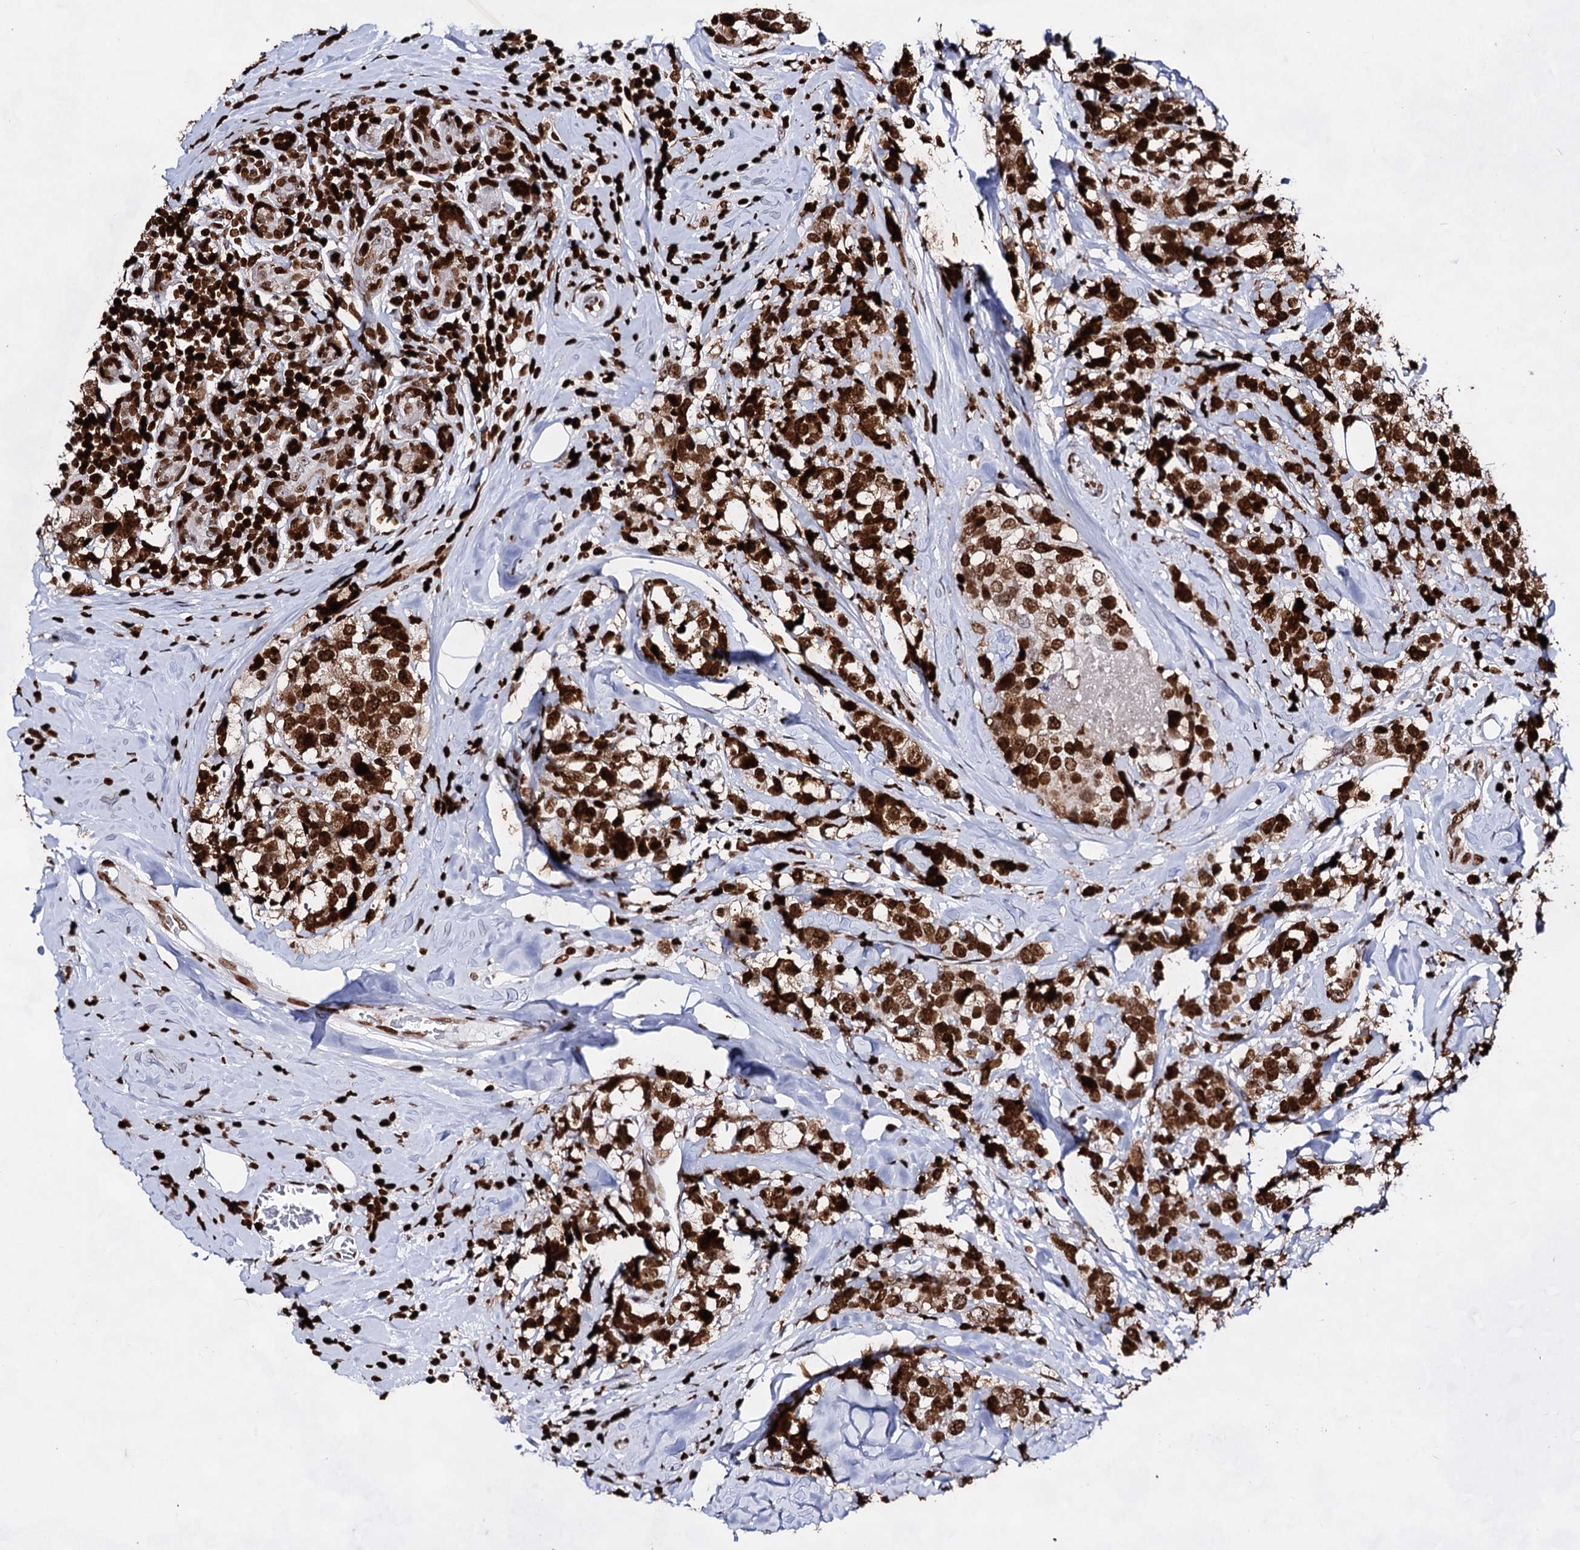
{"staining": {"intensity": "strong", "quantity": ">75%", "location": "nuclear"}, "tissue": "breast cancer", "cell_type": "Tumor cells", "image_type": "cancer", "snomed": [{"axis": "morphology", "description": "Lobular carcinoma"}, {"axis": "topography", "description": "Breast"}], "caption": "Brown immunohistochemical staining in human breast cancer (lobular carcinoma) displays strong nuclear staining in about >75% of tumor cells. The staining is performed using DAB (3,3'-diaminobenzidine) brown chromogen to label protein expression. The nuclei are counter-stained blue using hematoxylin.", "gene": "HMGB2", "patient": {"sex": "female", "age": 59}}